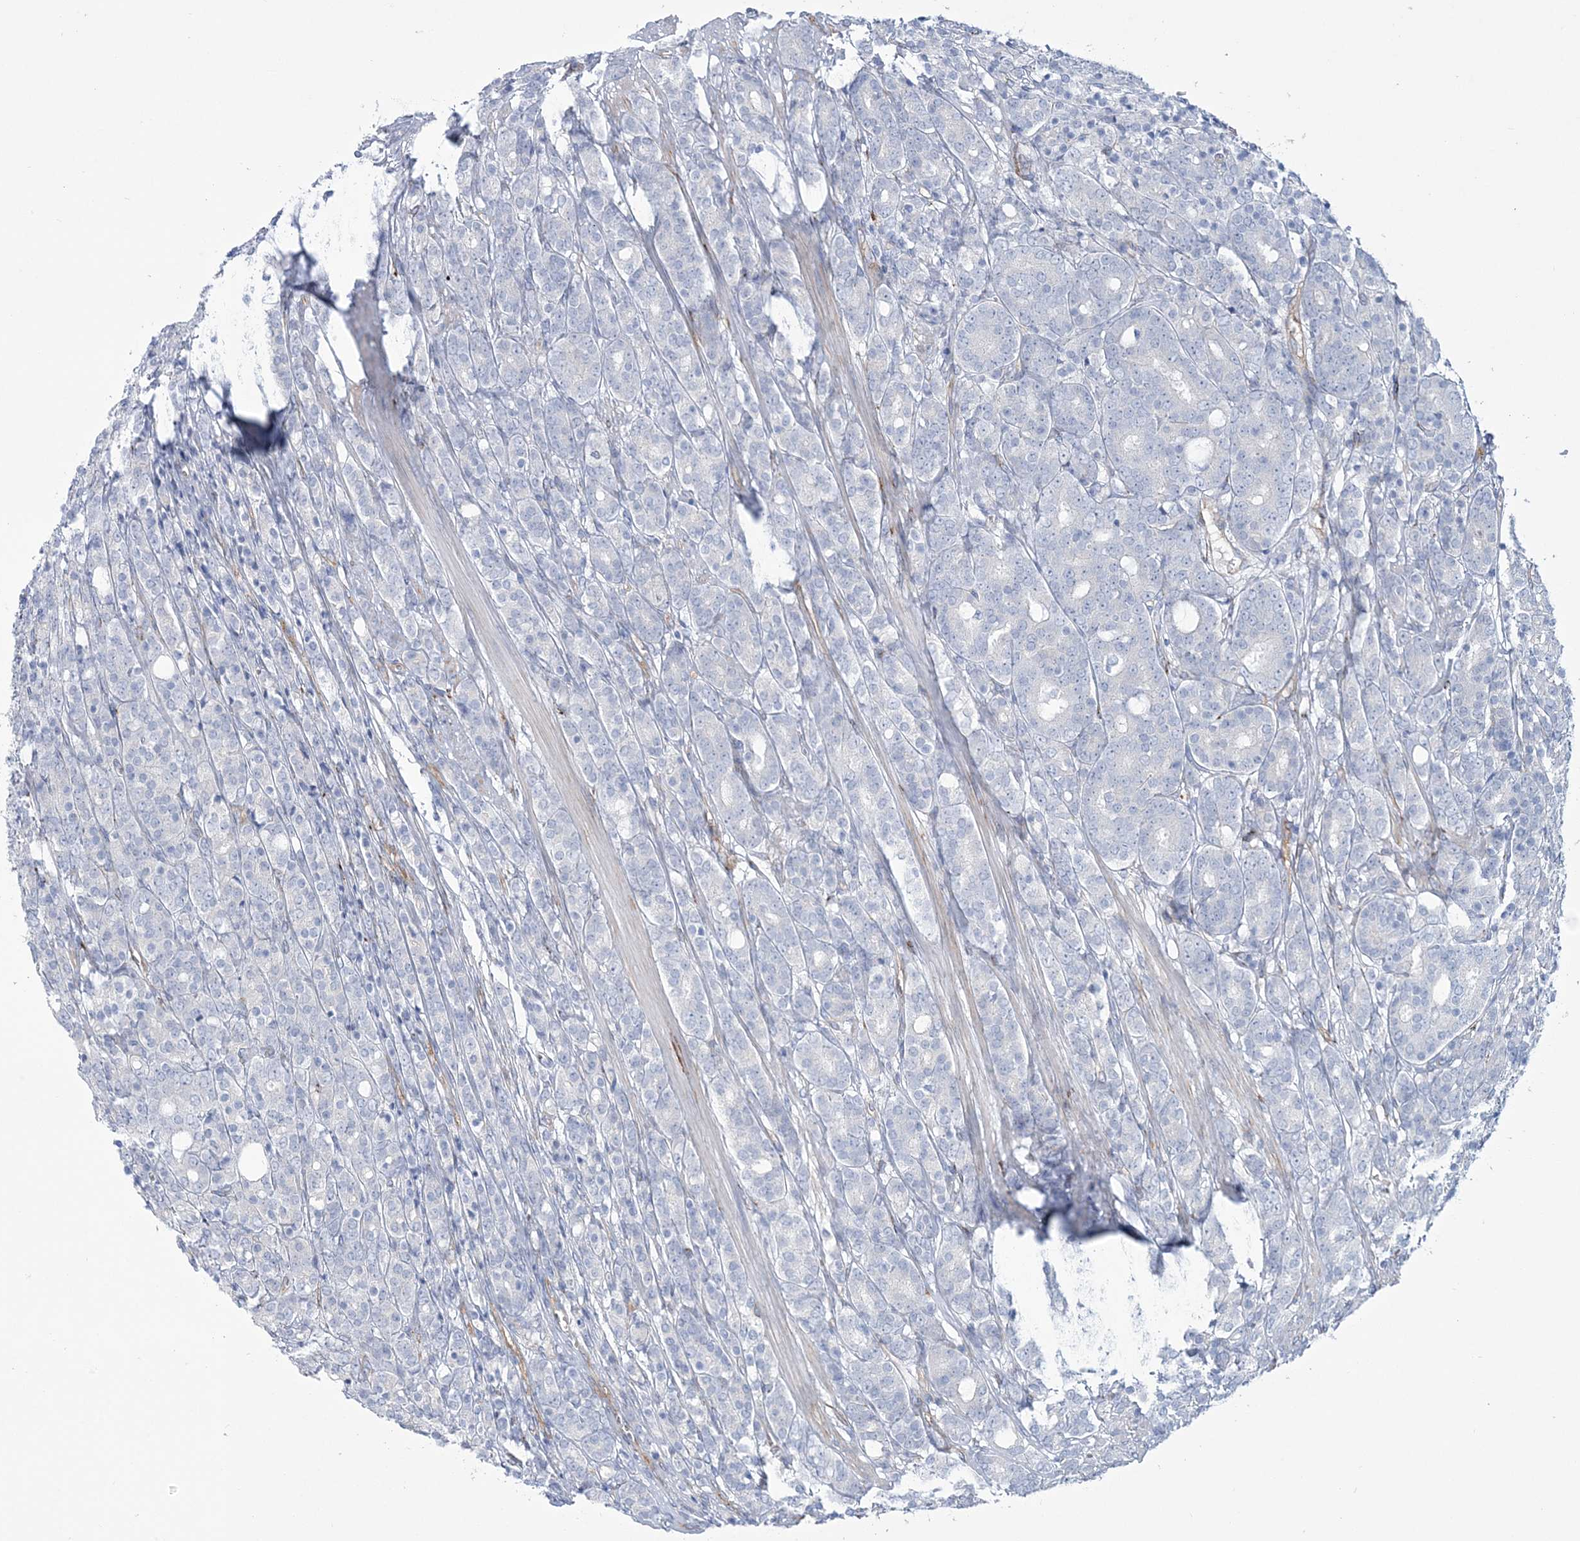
{"staining": {"intensity": "negative", "quantity": "none", "location": "none"}, "tissue": "prostate cancer", "cell_type": "Tumor cells", "image_type": "cancer", "snomed": [{"axis": "morphology", "description": "Adenocarcinoma, High grade"}, {"axis": "topography", "description": "Prostate"}], "caption": "DAB immunohistochemical staining of prostate high-grade adenocarcinoma reveals no significant positivity in tumor cells.", "gene": "RAB11FIP5", "patient": {"sex": "male", "age": 62}}